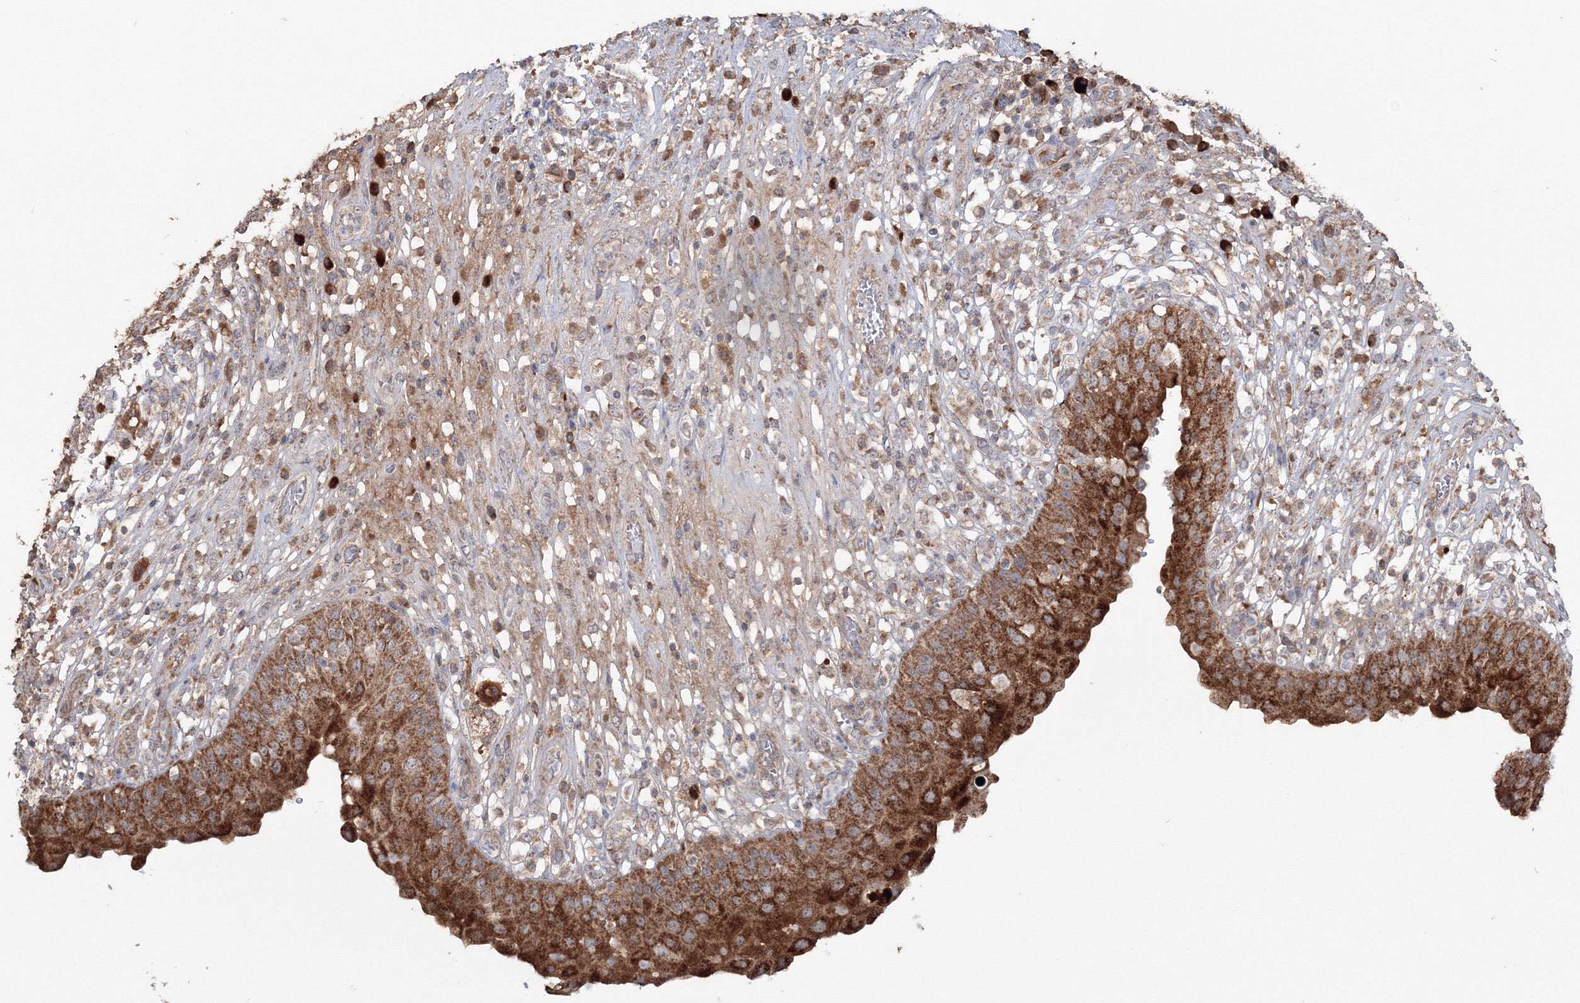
{"staining": {"intensity": "strong", "quantity": ">75%", "location": "cytoplasmic/membranous"}, "tissue": "urinary bladder", "cell_type": "Urothelial cells", "image_type": "normal", "snomed": [{"axis": "morphology", "description": "Normal tissue, NOS"}, {"axis": "topography", "description": "Urinary bladder"}], "caption": "Urinary bladder stained for a protein (brown) demonstrates strong cytoplasmic/membranous positive staining in approximately >75% of urothelial cells.", "gene": "PEX13", "patient": {"sex": "female", "age": 62}}